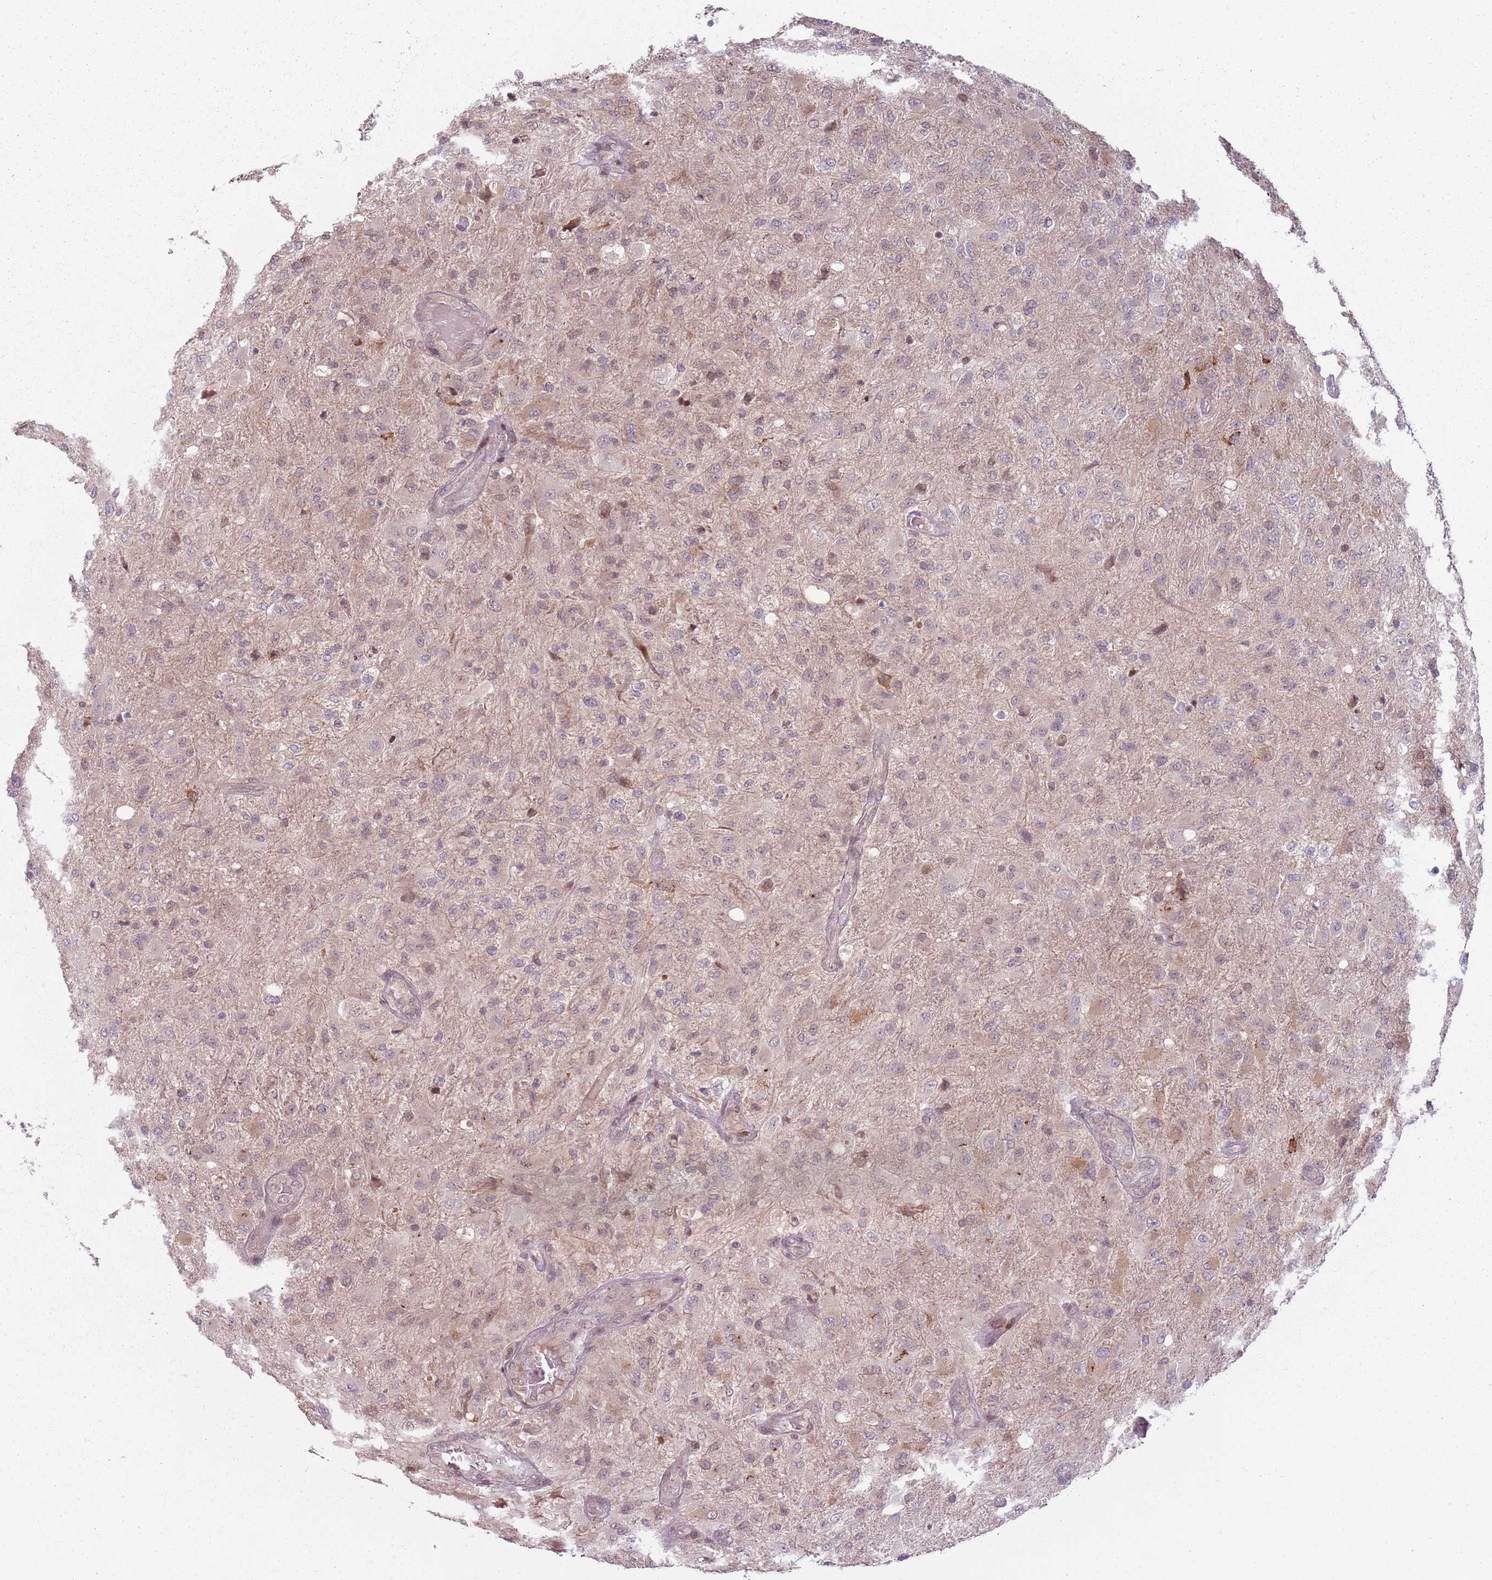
{"staining": {"intensity": "weak", "quantity": "<25%", "location": "cytoplasmic/membranous"}, "tissue": "glioma", "cell_type": "Tumor cells", "image_type": "cancer", "snomed": [{"axis": "morphology", "description": "Glioma, malignant, Low grade"}, {"axis": "topography", "description": "Brain"}], "caption": "Micrograph shows no protein staining in tumor cells of glioma tissue.", "gene": "ADGRG1", "patient": {"sex": "male", "age": 65}}